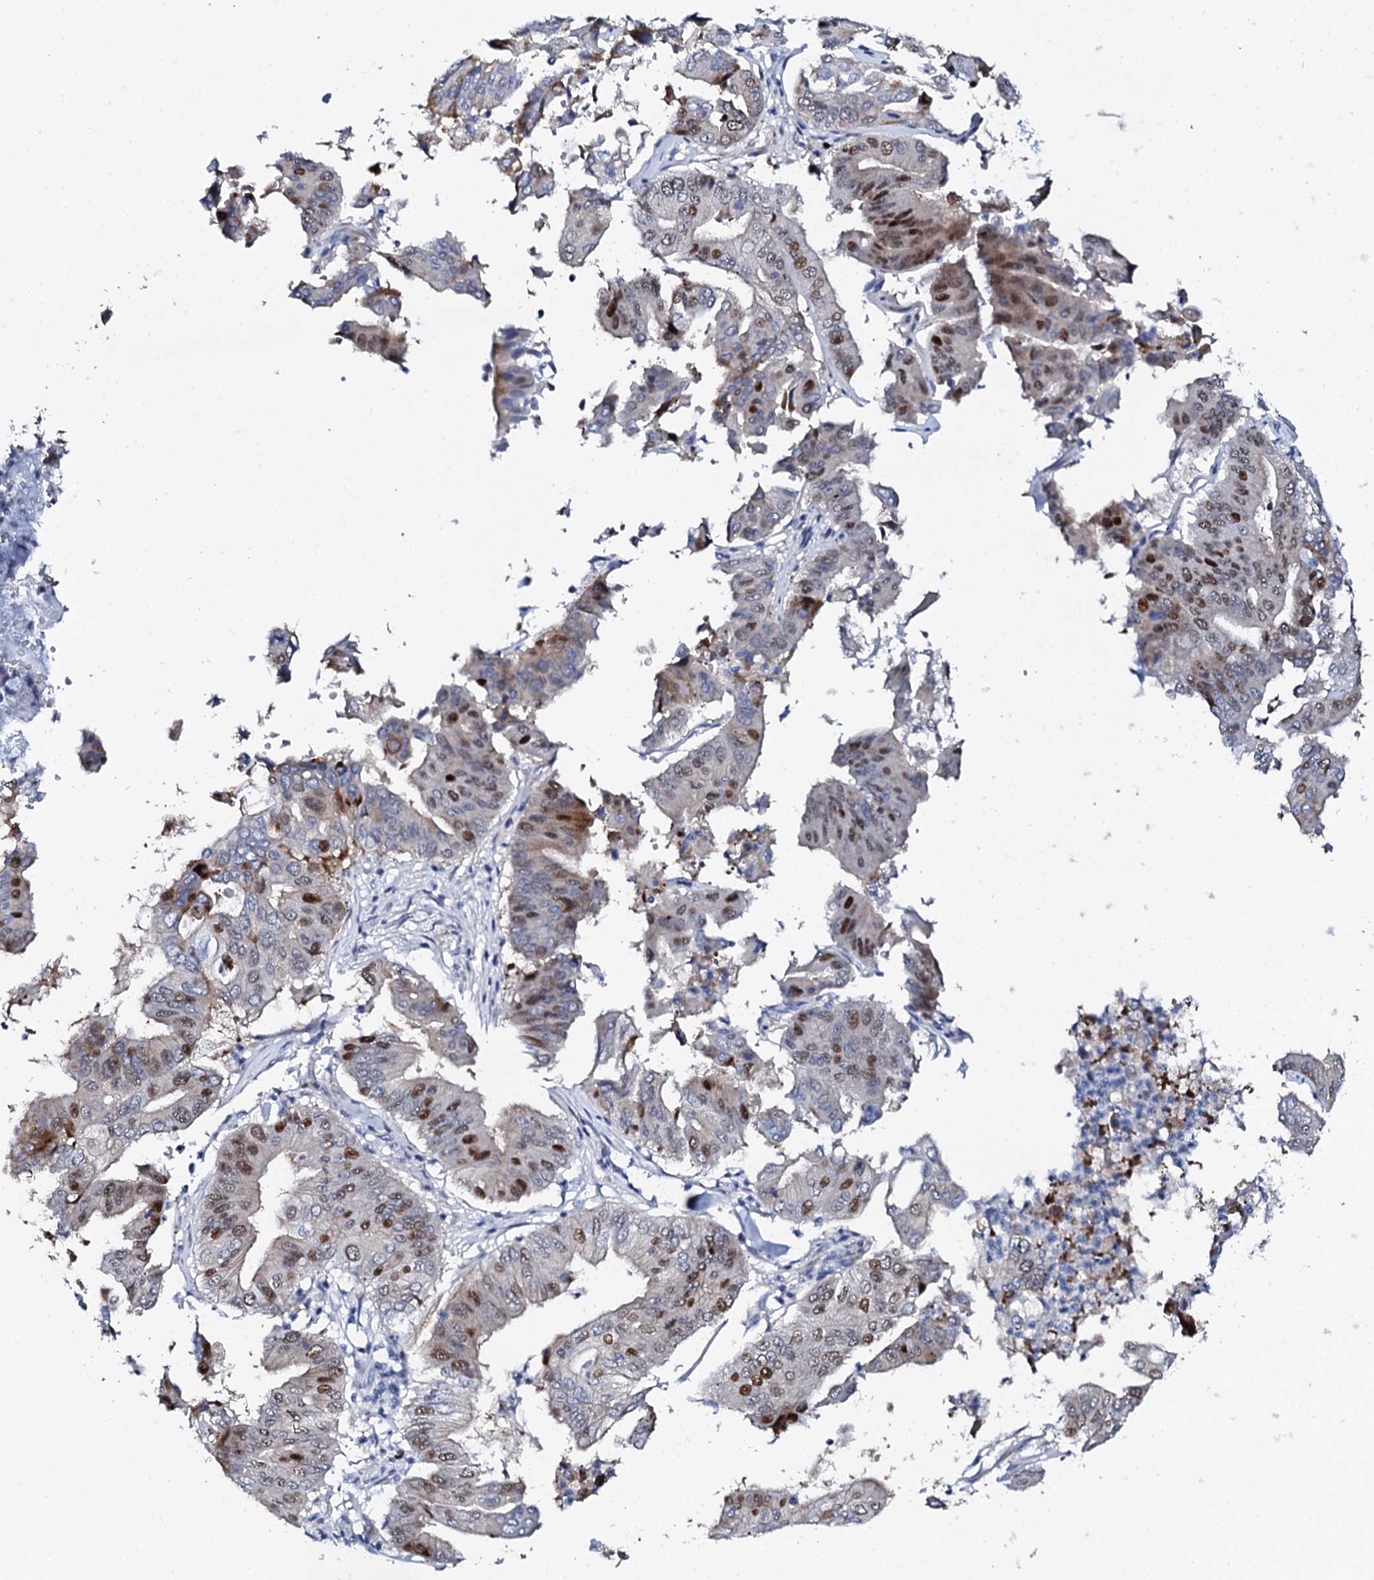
{"staining": {"intensity": "moderate", "quantity": "25%-75%", "location": "nuclear"}, "tissue": "pancreatic cancer", "cell_type": "Tumor cells", "image_type": "cancer", "snomed": [{"axis": "morphology", "description": "Adenocarcinoma, NOS"}, {"axis": "topography", "description": "Pancreas"}], "caption": "A histopathology image of adenocarcinoma (pancreatic) stained for a protein reveals moderate nuclear brown staining in tumor cells.", "gene": "NUDT13", "patient": {"sex": "female", "age": 77}}